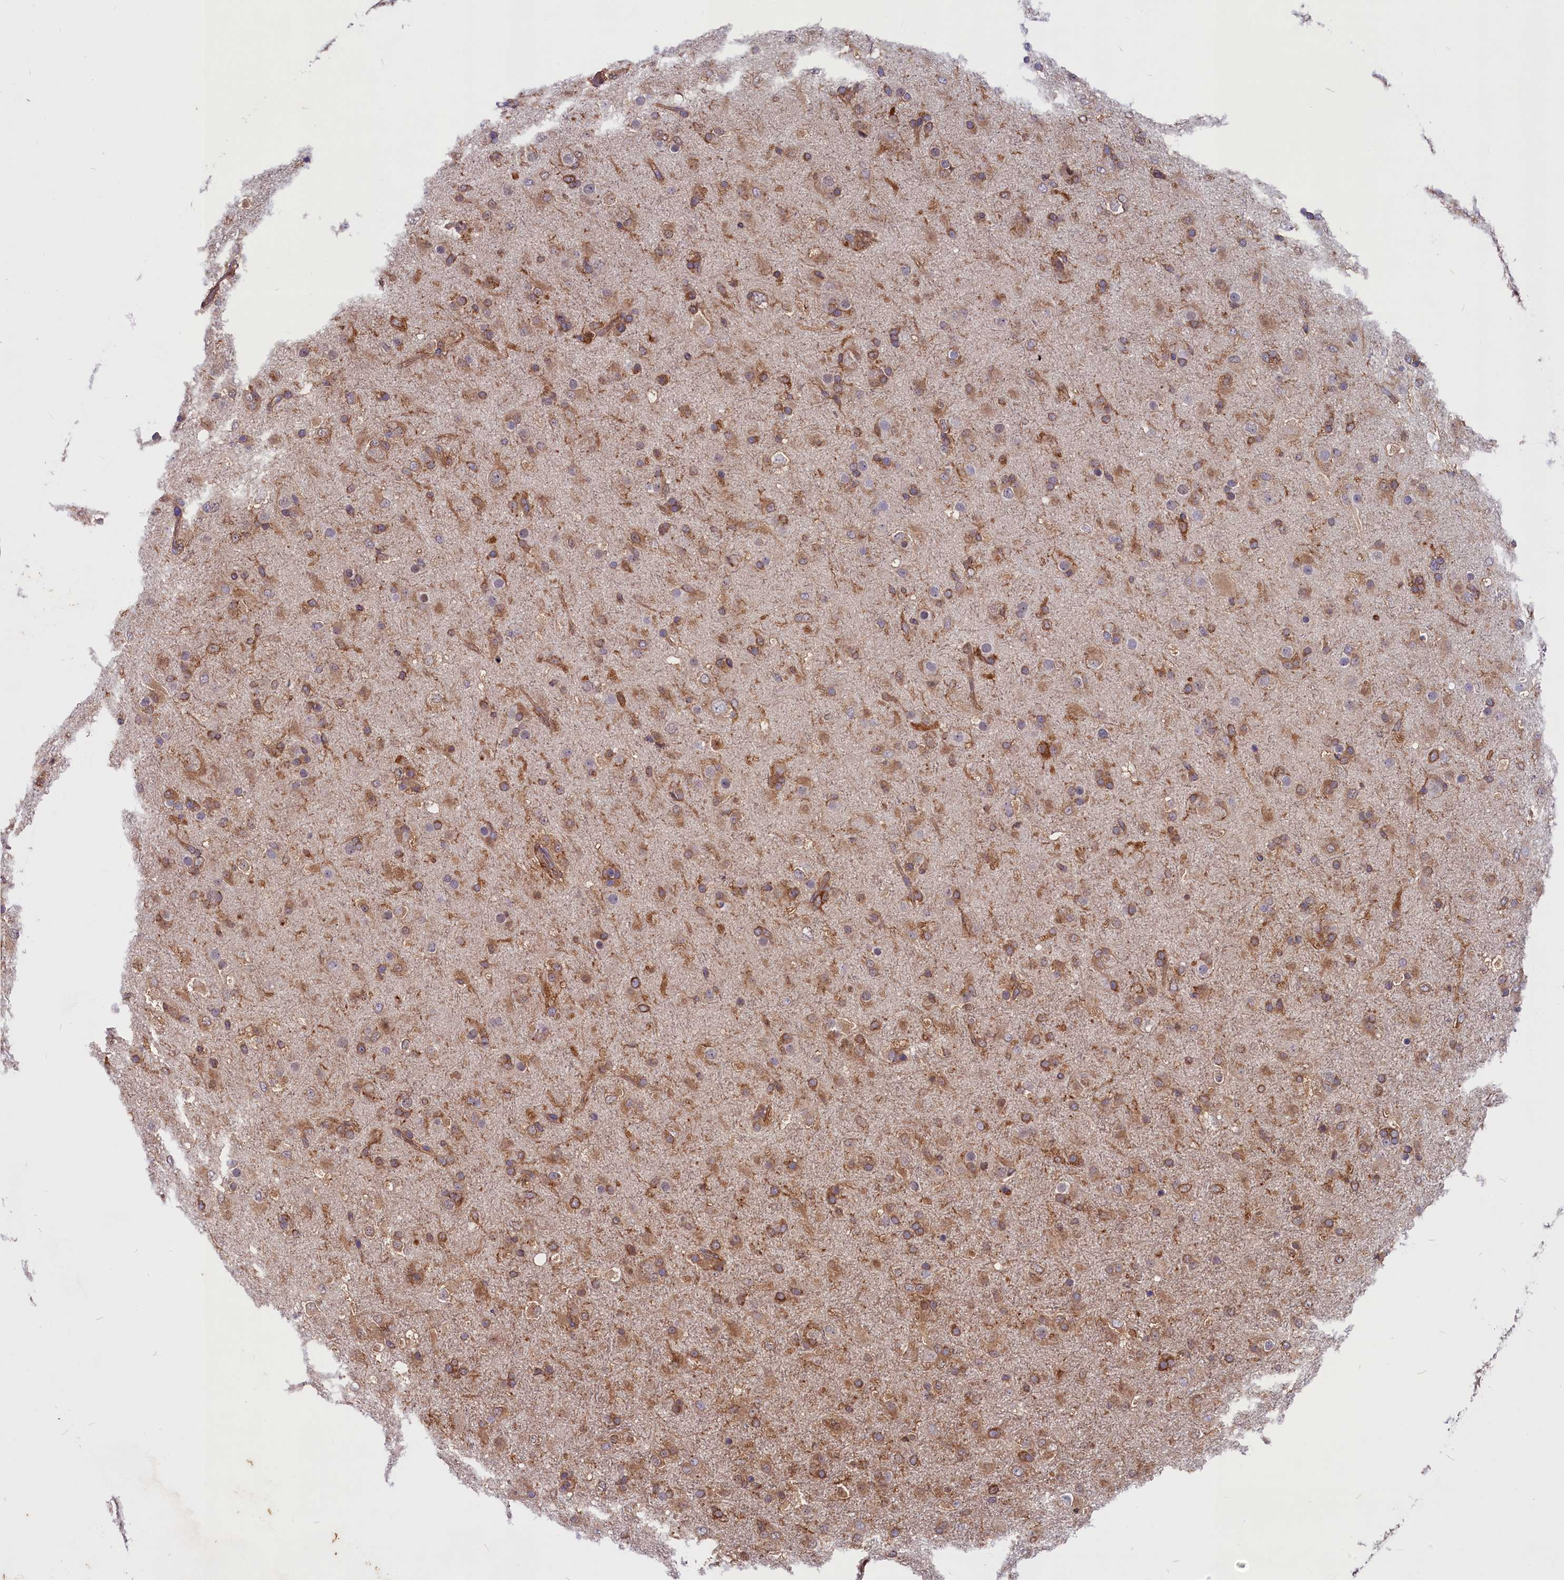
{"staining": {"intensity": "moderate", "quantity": "25%-75%", "location": "cytoplasmic/membranous"}, "tissue": "glioma", "cell_type": "Tumor cells", "image_type": "cancer", "snomed": [{"axis": "morphology", "description": "Glioma, malignant, Low grade"}, {"axis": "topography", "description": "Brain"}], "caption": "A micrograph showing moderate cytoplasmic/membranous positivity in about 25%-75% of tumor cells in glioma, as visualized by brown immunohistochemical staining.", "gene": "MYO9B", "patient": {"sex": "male", "age": 65}}